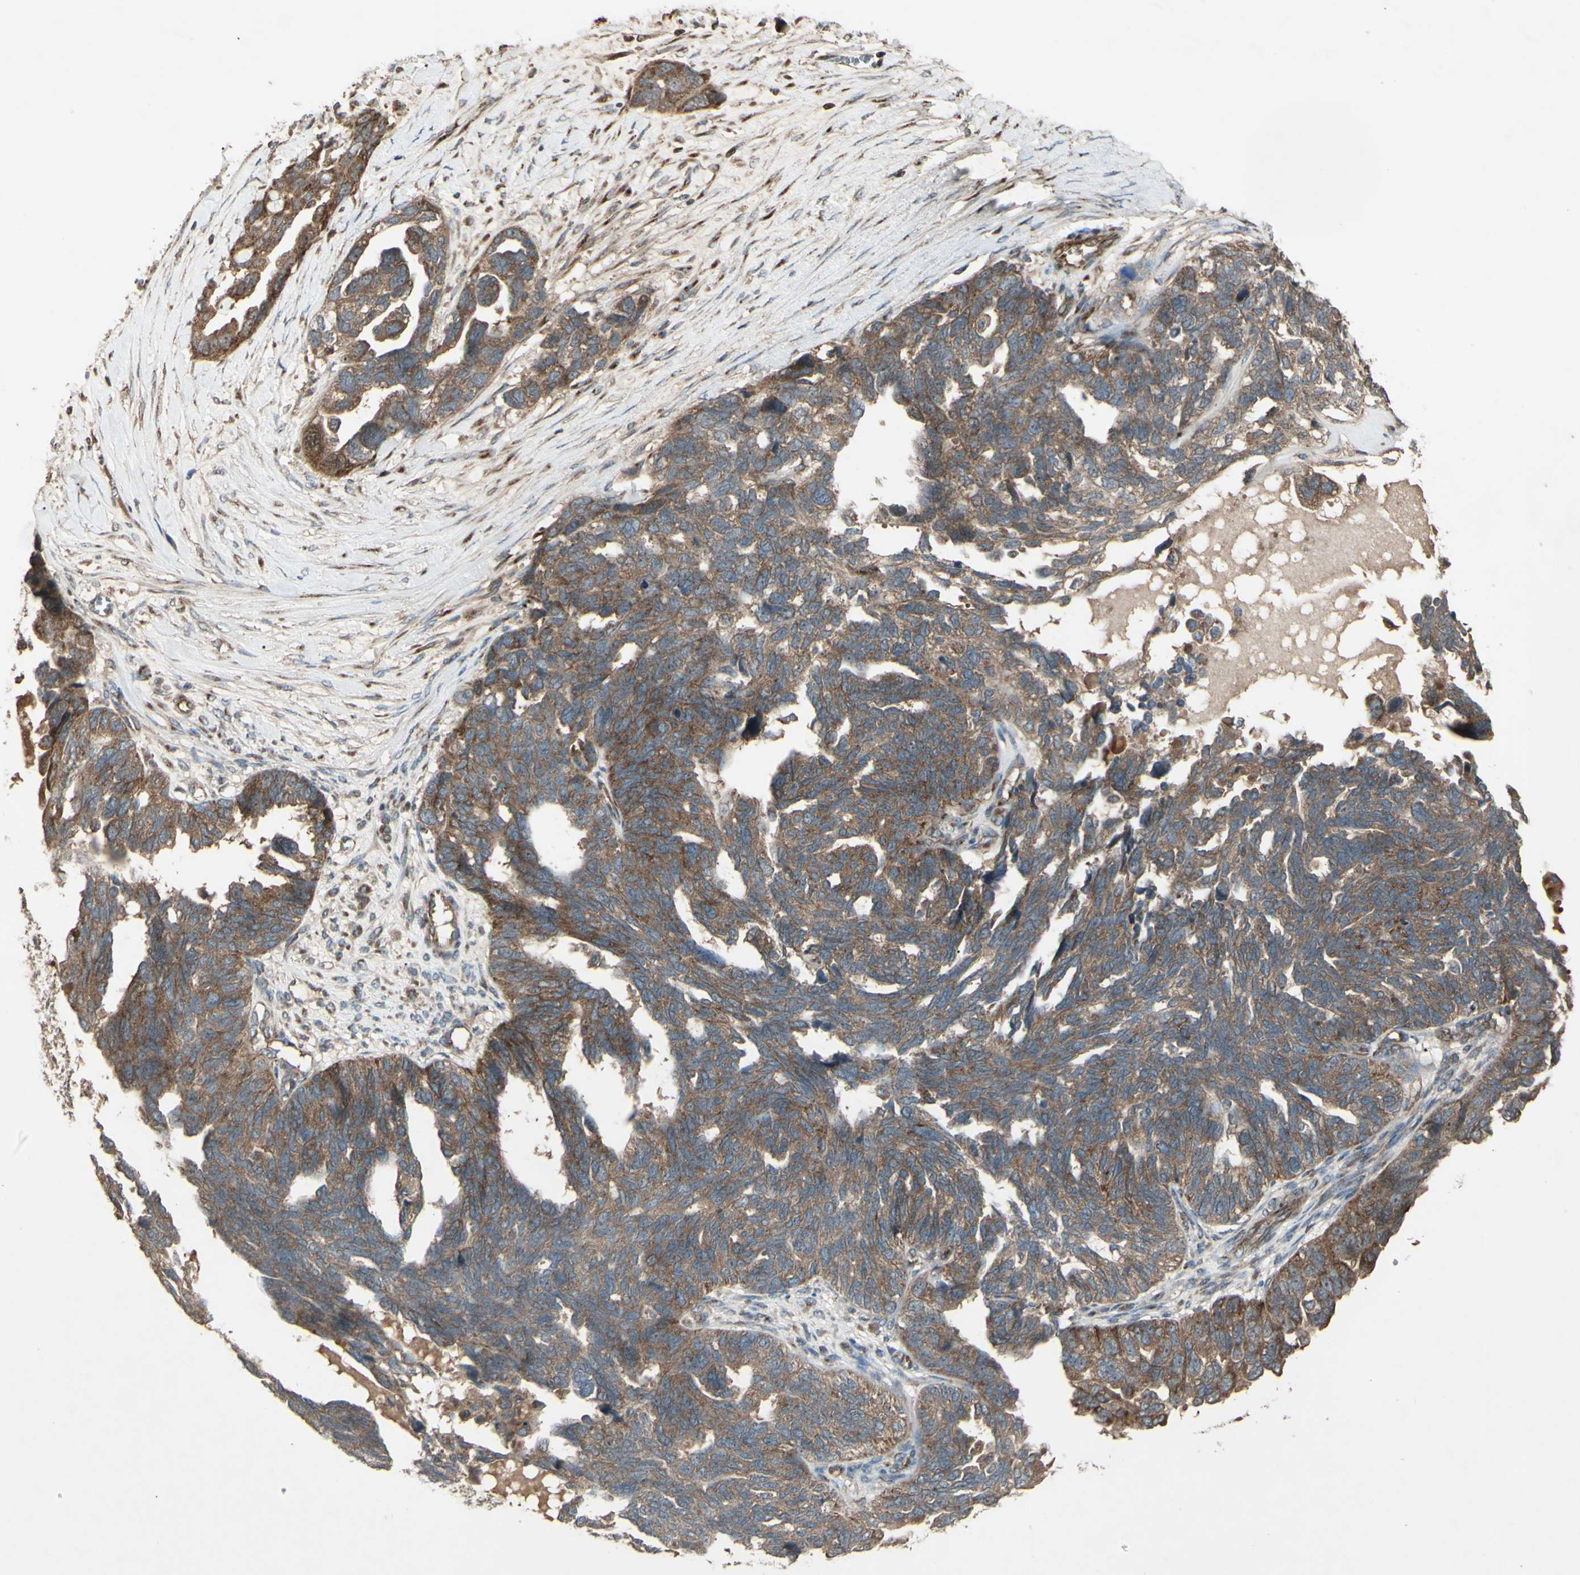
{"staining": {"intensity": "moderate", "quantity": ">75%", "location": "cytoplasmic/membranous"}, "tissue": "ovarian cancer", "cell_type": "Tumor cells", "image_type": "cancer", "snomed": [{"axis": "morphology", "description": "Cystadenocarcinoma, serous, NOS"}, {"axis": "topography", "description": "Ovary"}], "caption": "About >75% of tumor cells in ovarian cancer (serous cystadenocarcinoma) reveal moderate cytoplasmic/membranous protein staining as visualized by brown immunohistochemical staining.", "gene": "AP1G1", "patient": {"sex": "female", "age": 79}}